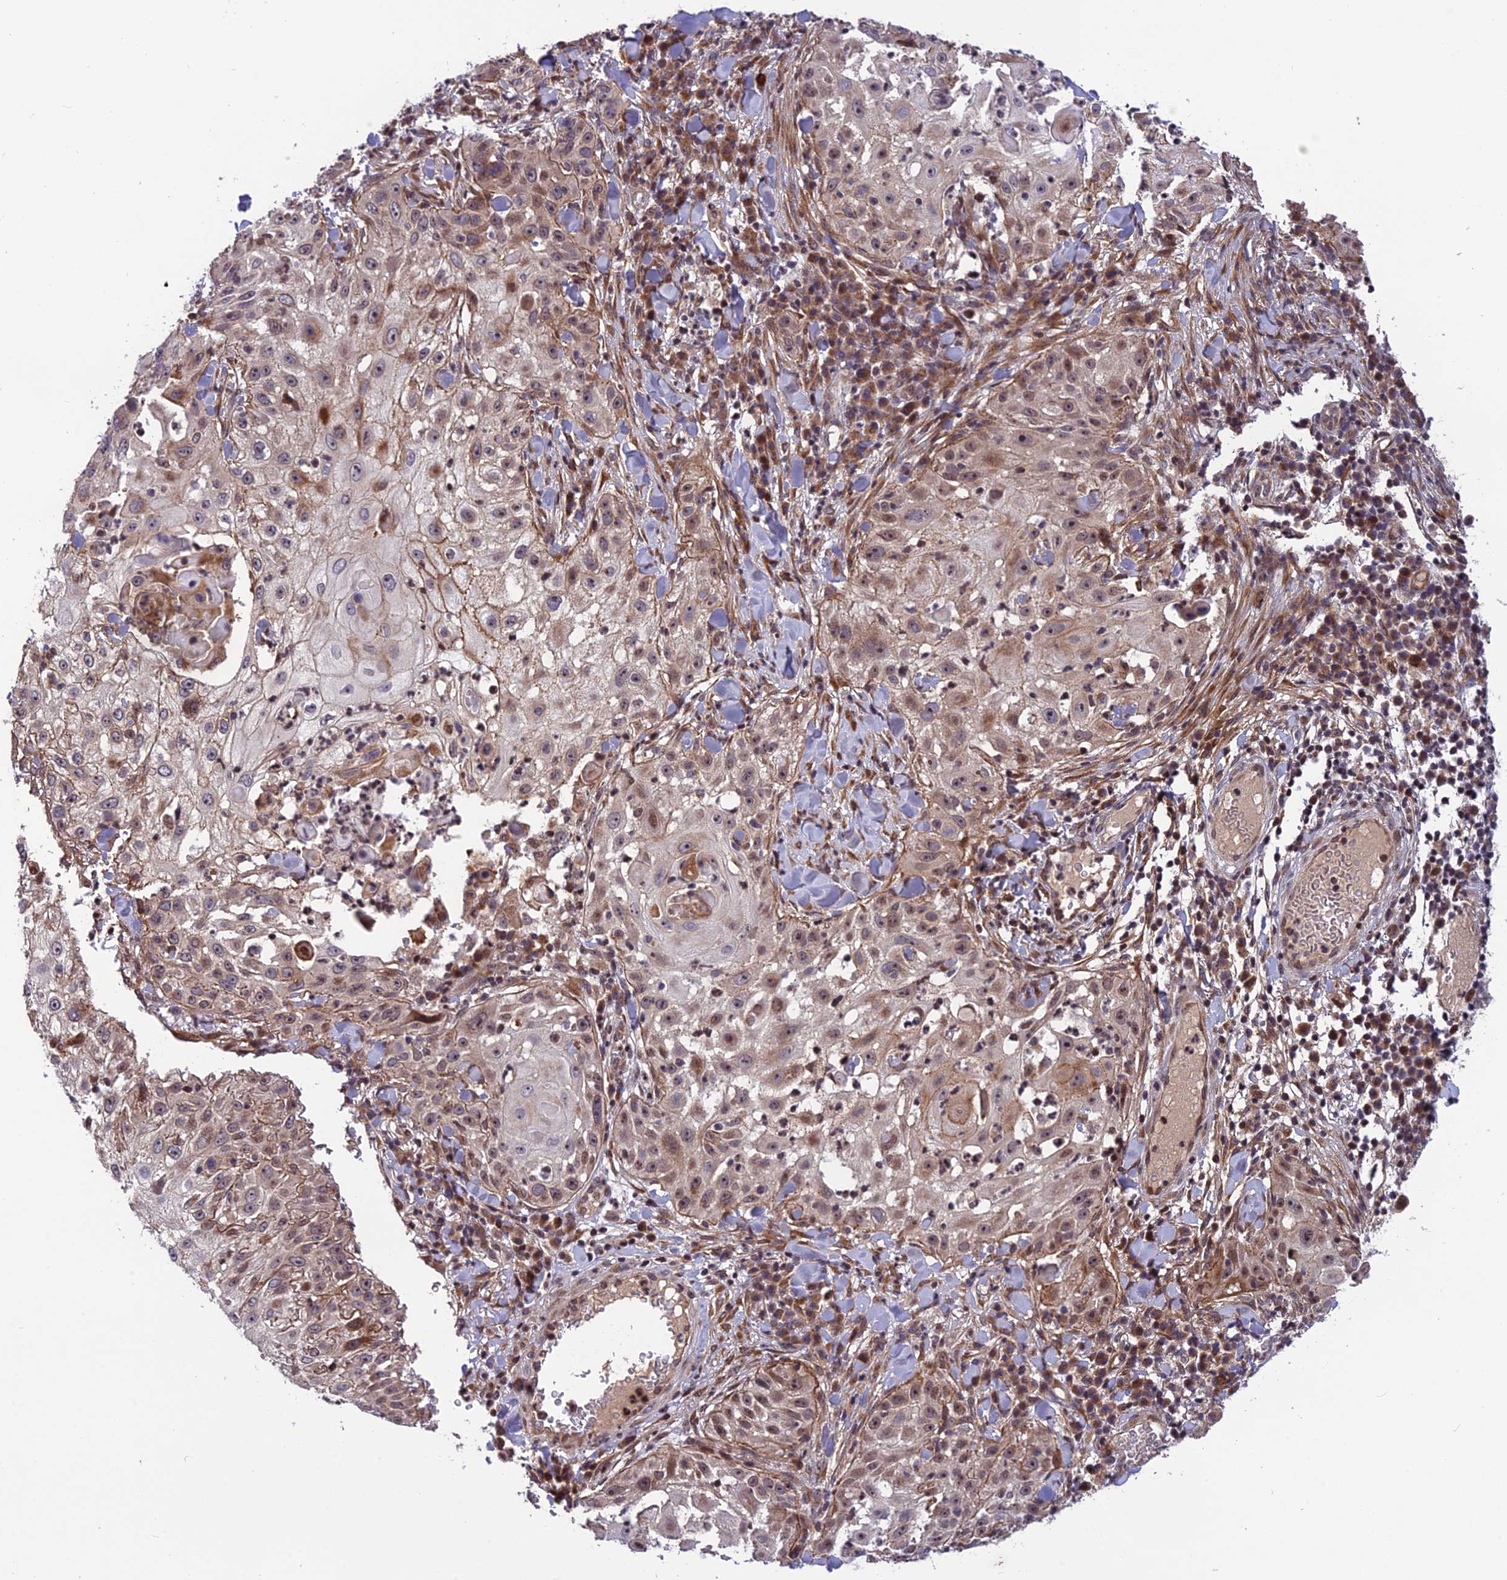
{"staining": {"intensity": "weak", "quantity": ">75%", "location": "cytoplasmic/membranous,nuclear"}, "tissue": "skin cancer", "cell_type": "Tumor cells", "image_type": "cancer", "snomed": [{"axis": "morphology", "description": "Squamous cell carcinoma, NOS"}, {"axis": "topography", "description": "Skin"}], "caption": "Skin cancer (squamous cell carcinoma) stained with a protein marker displays weak staining in tumor cells.", "gene": "SMIM7", "patient": {"sex": "female", "age": 44}}